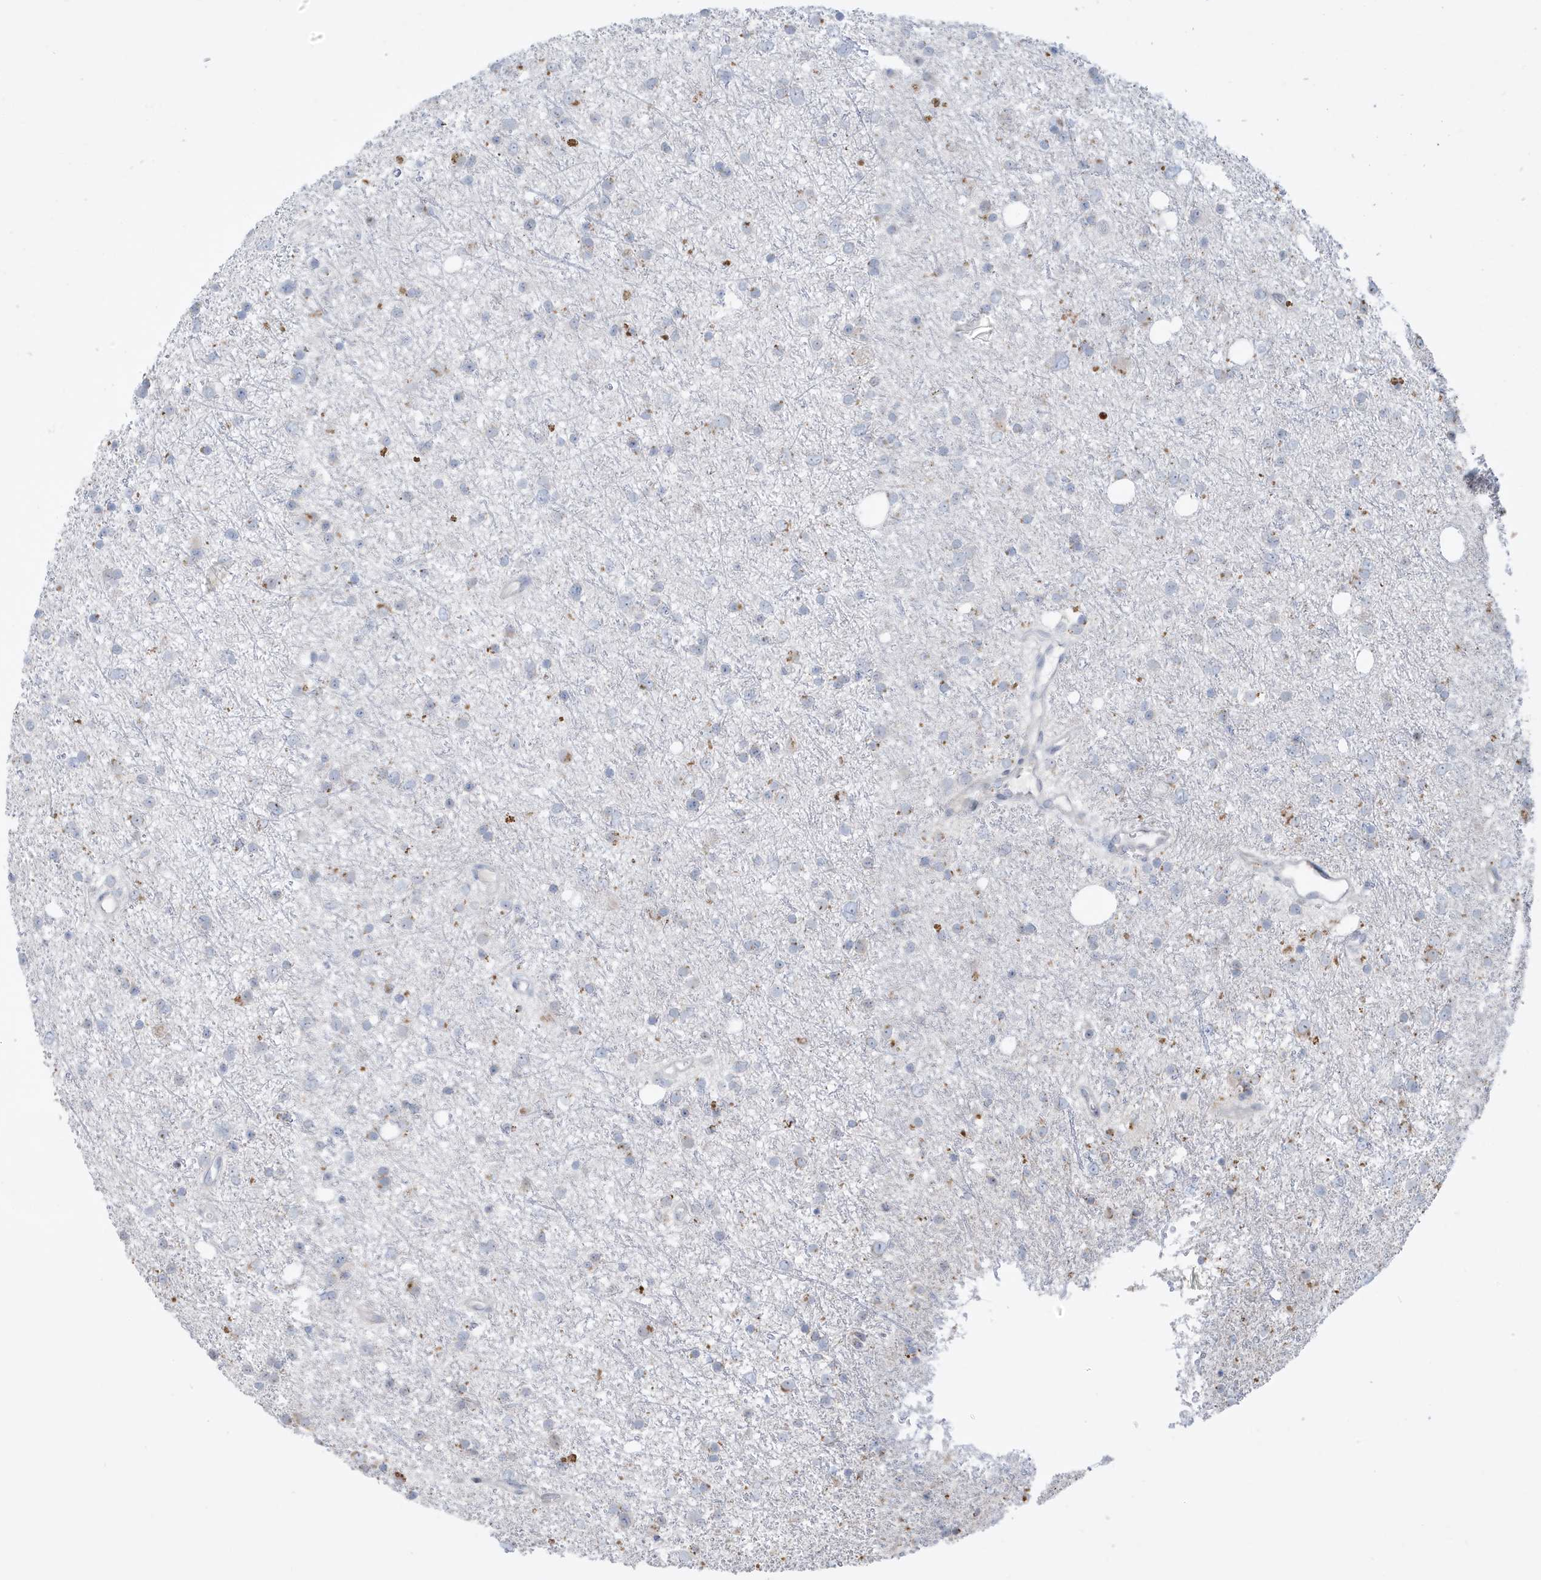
{"staining": {"intensity": "weak", "quantity": "<25%", "location": "cytoplasmic/membranous"}, "tissue": "glioma", "cell_type": "Tumor cells", "image_type": "cancer", "snomed": [{"axis": "morphology", "description": "Glioma, malignant, Low grade"}, {"axis": "topography", "description": "Cerebral cortex"}], "caption": "A high-resolution histopathology image shows immunohistochemistry staining of malignant glioma (low-grade), which exhibits no significant expression in tumor cells. Nuclei are stained in blue.", "gene": "FNDC1", "patient": {"sex": "female", "age": 39}}